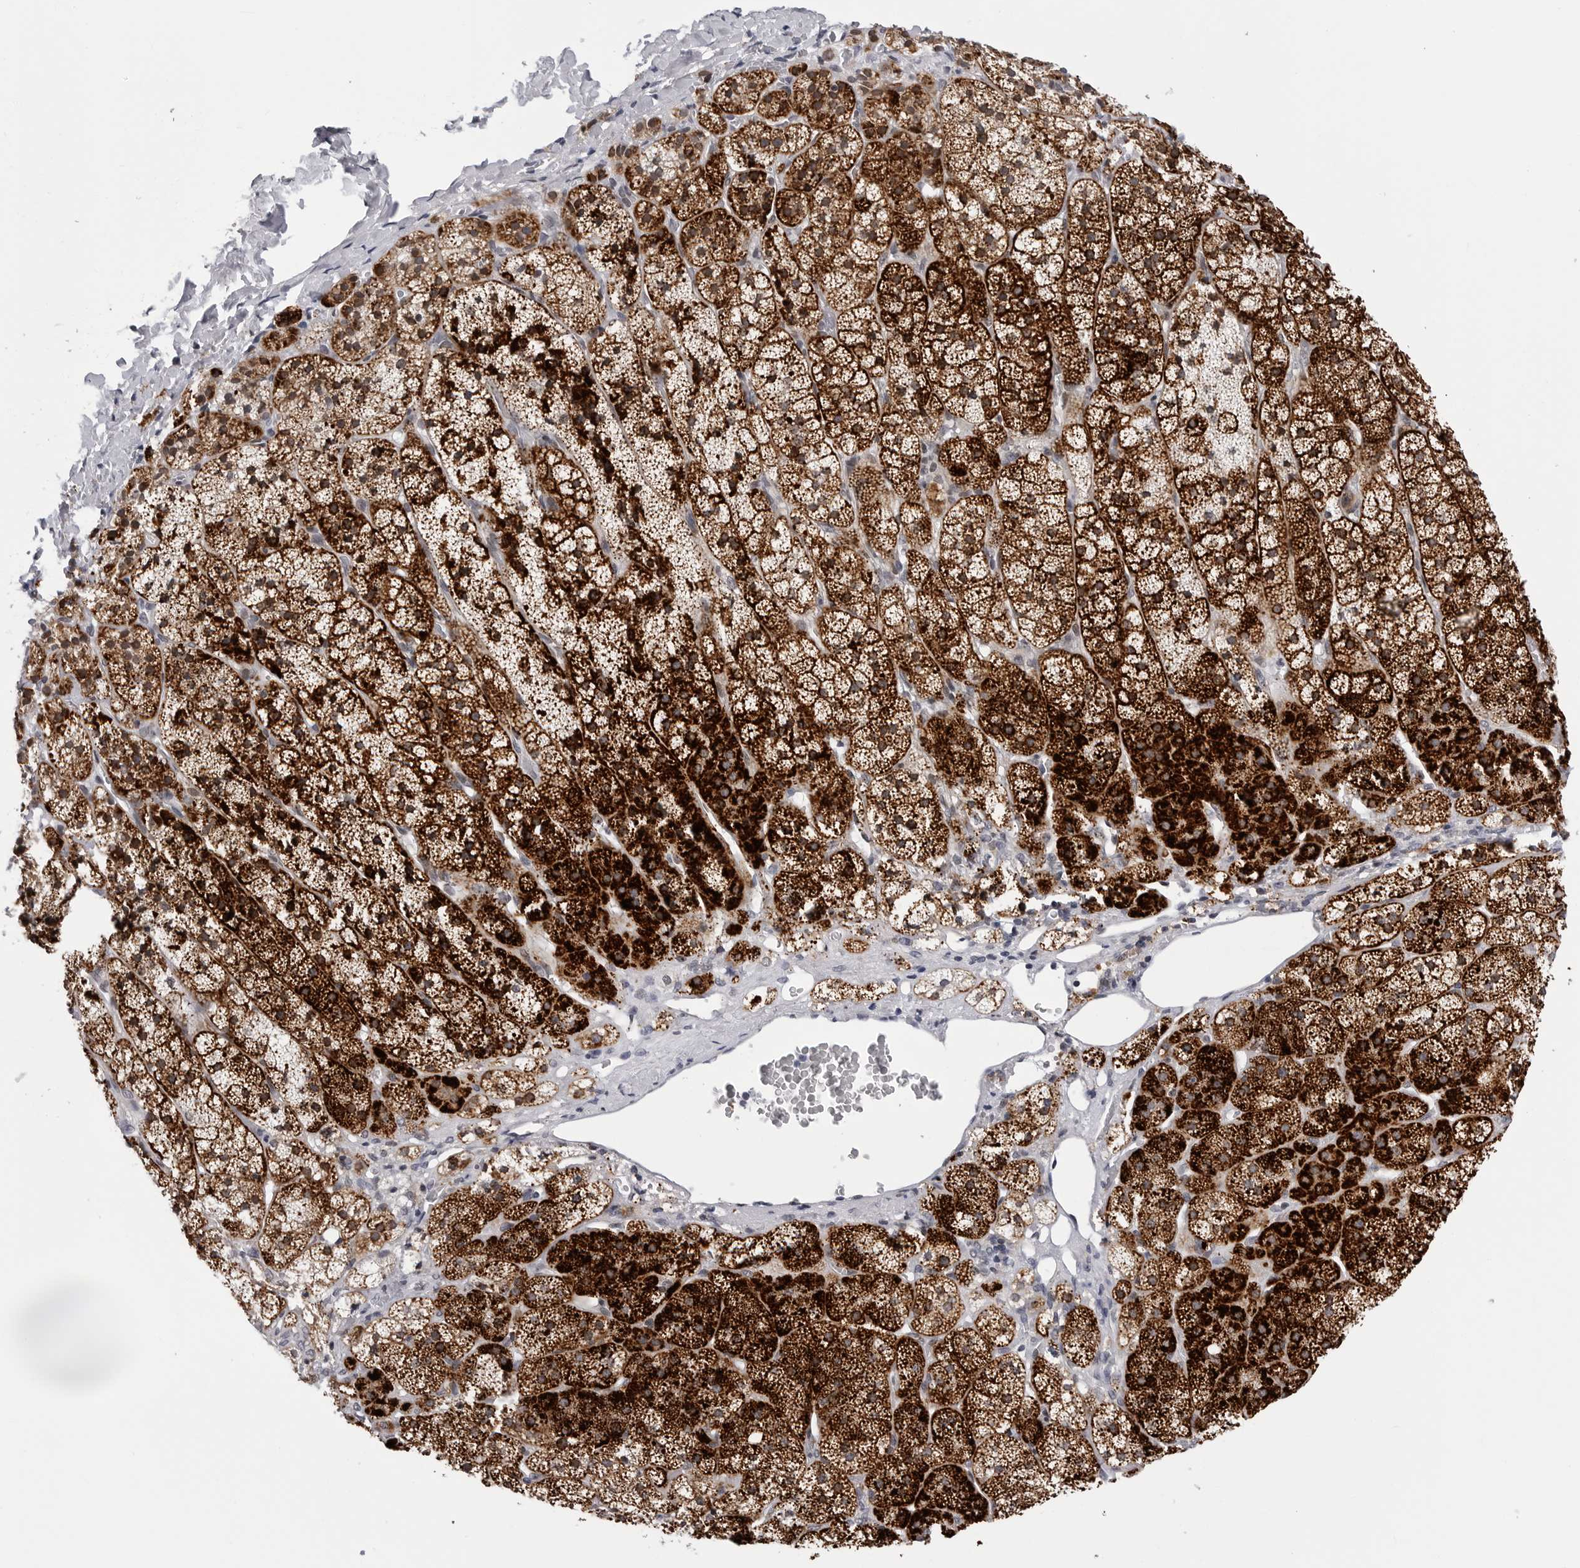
{"staining": {"intensity": "strong", "quantity": ">75%", "location": "cytoplasmic/membranous"}, "tissue": "adrenal gland", "cell_type": "Glandular cells", "image_type": "normal", "snomed": [{"axis": "morphology", "description": "Normal tissue, NOS"}, {"axis": "topography", "description": "Adrenal gland"}], "caption": "DAB (3,3'-diaminobenzidine) immunohistochemical staining of unremarkable adrenal gland exhibits strong cytoplasmic/membranous protein staining in approximately >75% of glandular cells. (Brightfield microscopy of DAB IHC at high magnification).", "gene": "CDK20", "patient": {"sex": "female", "age": 44}}